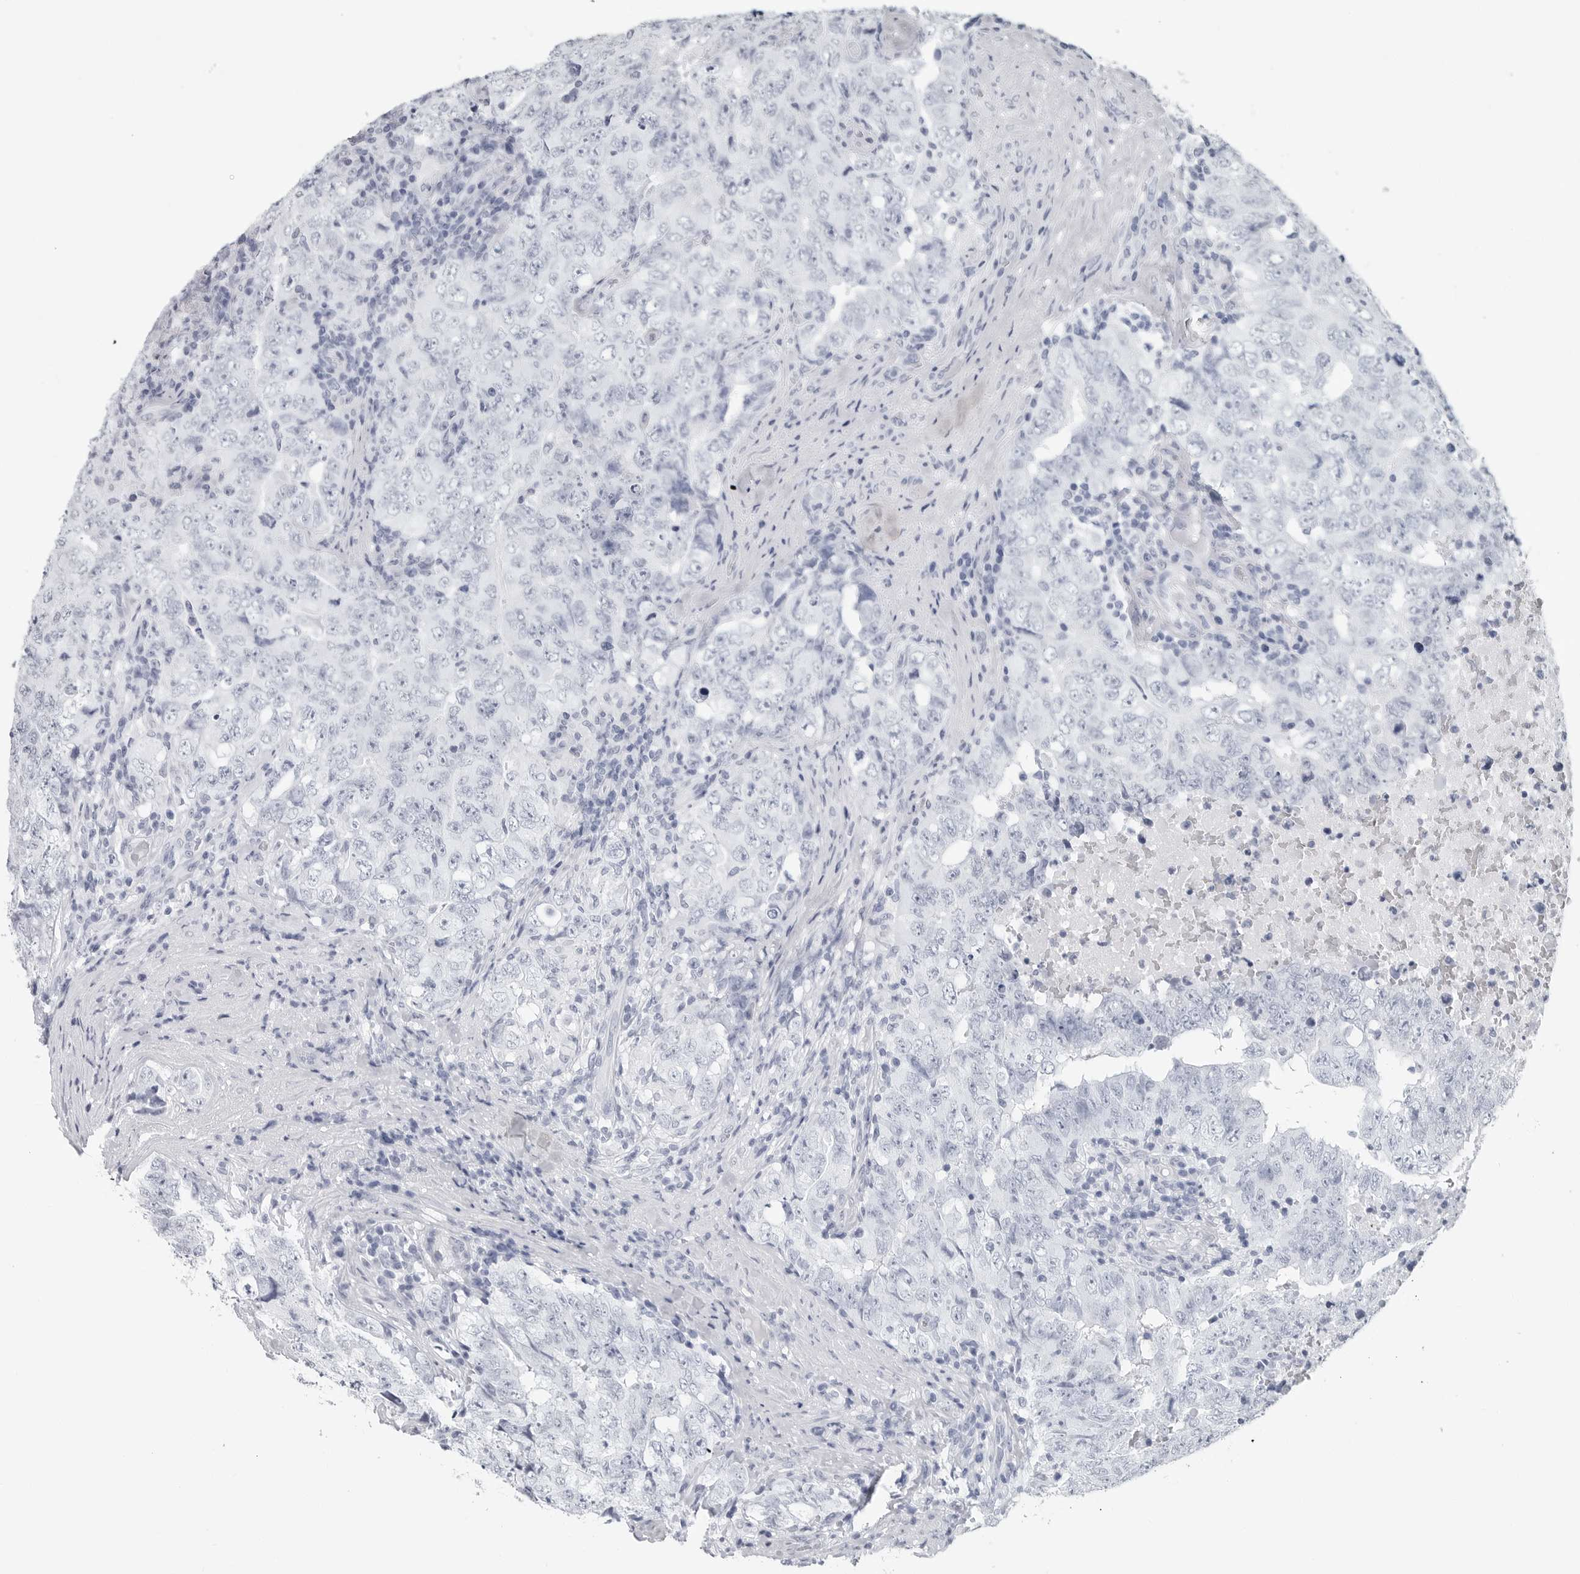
{"staining": {"intensity": "negative", "quantity": "none", "location": "none"}, "tissue": "testis cancer", "cell_type": "Tumor cells", "image_type": "cancer", "snomed": [{"axis": "morphology", "description": "Carcinoma, Embryonal, NOS"}, {"axis": "topography", "description": "Testis"}], "caption": "Micrograph shows no protein positivity in tumor cells of embryonal carcinoma (testis) tissue.", "gene": "CSH1", "patient": {"sex": "male", "age": 26}}